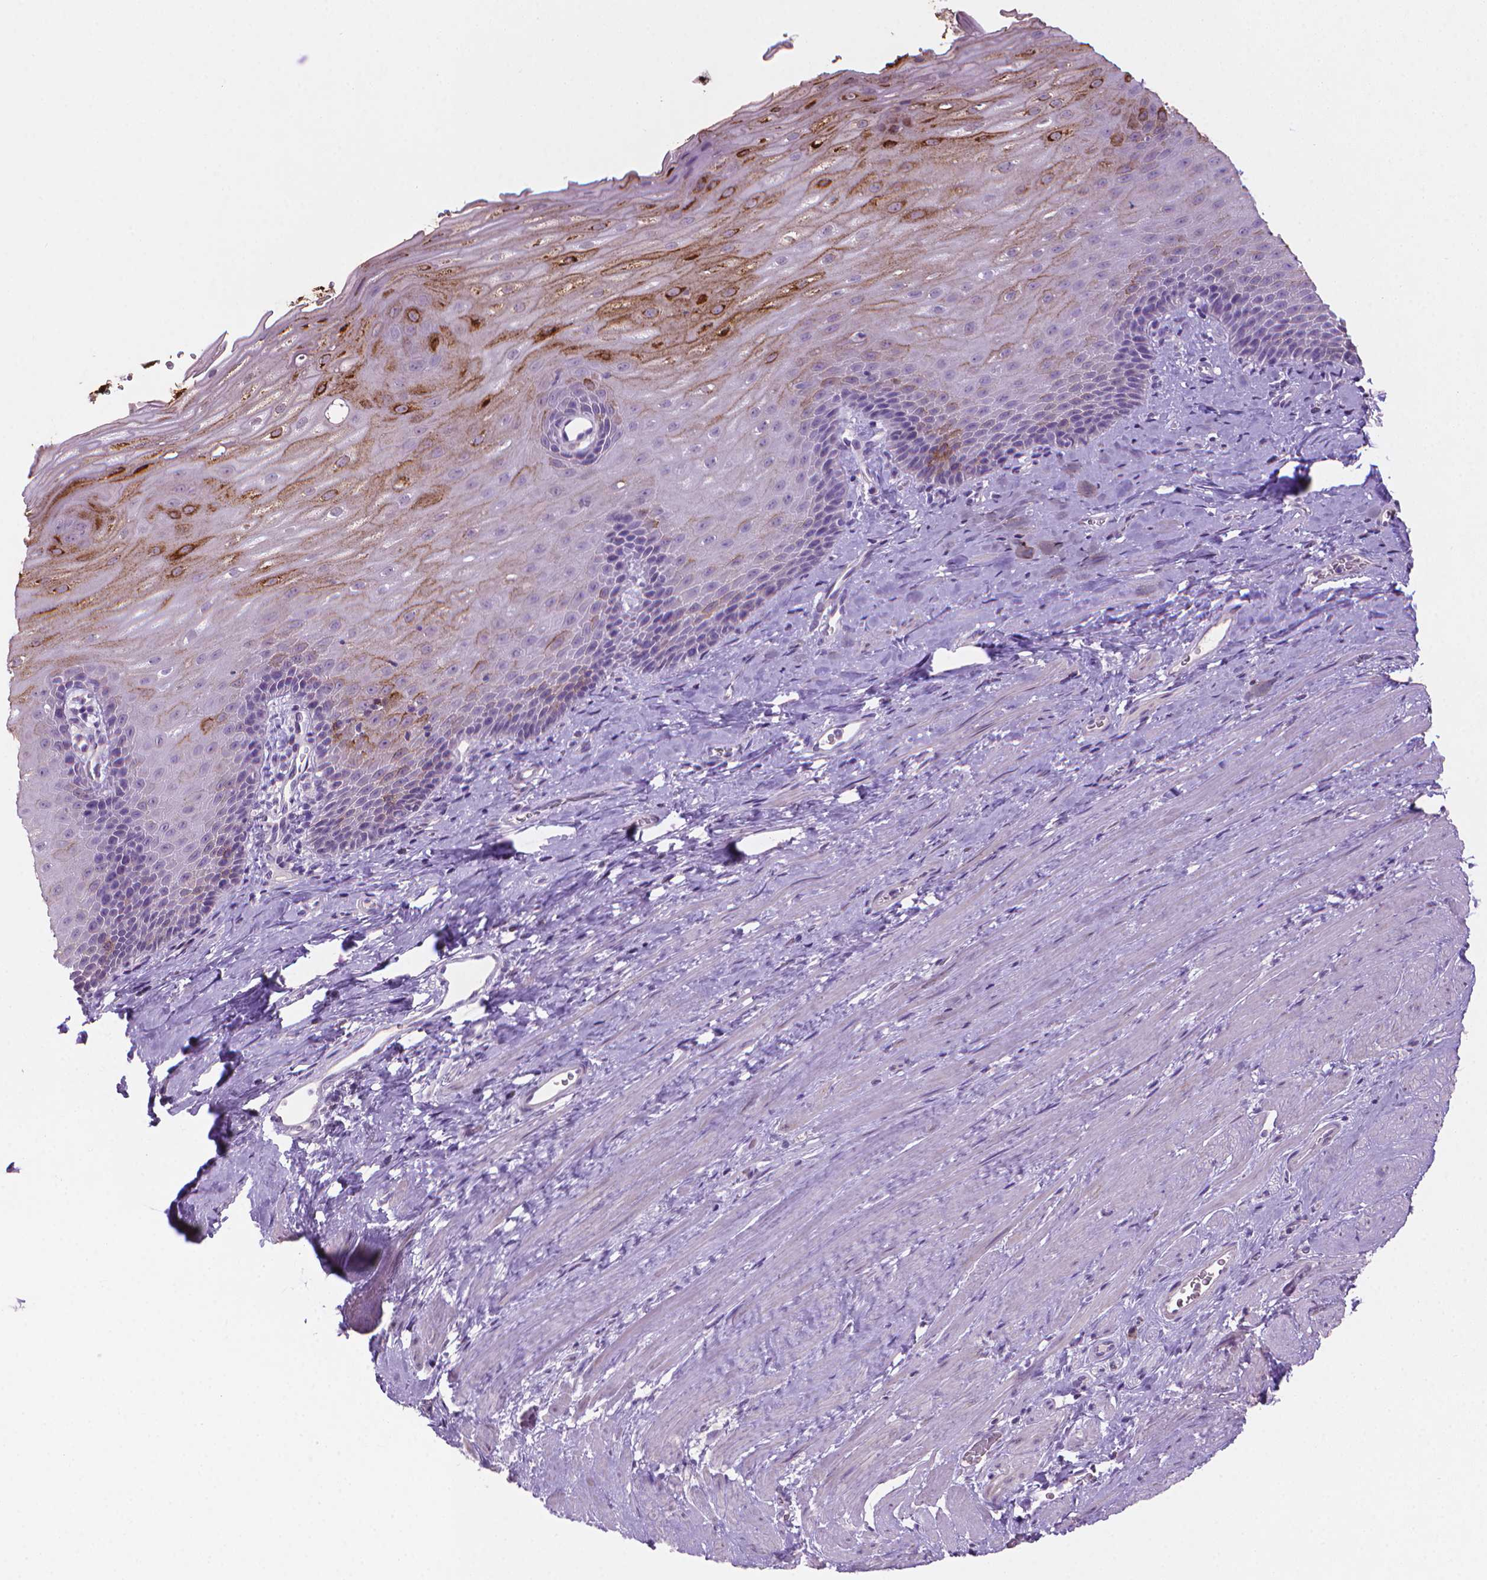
{"staining": {"intensity": "moderate", "quantity": "25%-75%", "location": "cytoplasmic/membranous"}, "tissue": "esophagus", "cell_type": "Squamous epithelial cells", "image_type": "normal", "snomed": [{"axis": "morphology", "description": "Normal tissue, NOS"}, {"axis": "topography", "description": "Esophagus"}], "caption": "Normal esophagus displays moderate cytoplasmic/membranous expression in approximately 25%-75% of squamous epithelial cells.", "gene": "MUC1", "patient": {"sex": "male", "age": 64}}